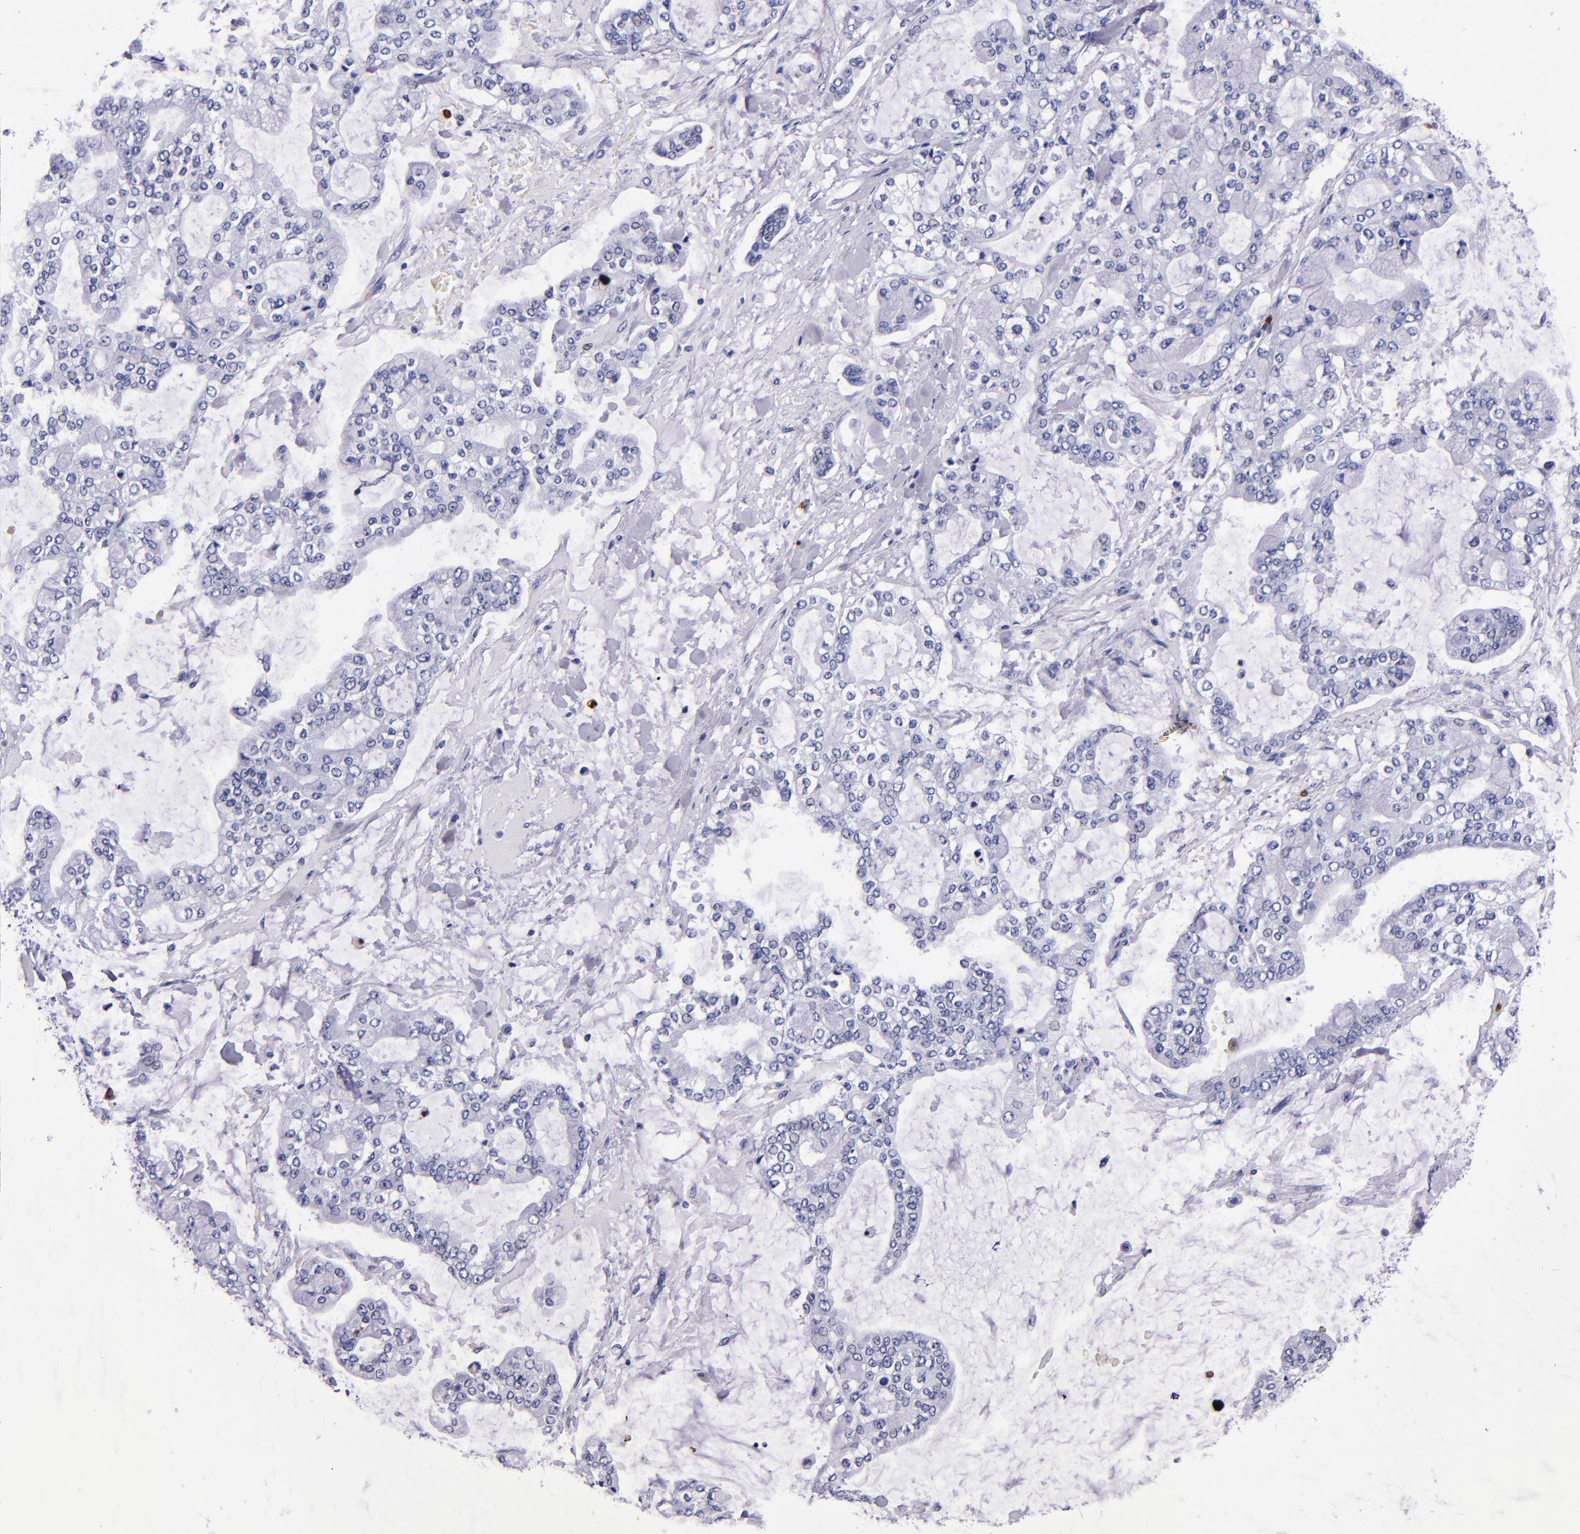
{"staining": {"intensity": "negative", "quantity": "none", "location": "none"}, "tissue": "stomach cancer", "cell_type": "Tumor cells", "image_type": "cancer", "snomed": [{"axis": "morphology", "description": "Normal tissue, NOS"}, {"axis": "morphology", "description": "Adenocarcinoma, NOS"}, {"axis": "topography", "description": "Stomach, upper"}, {"axis": "topography", "description": "Stomach"}], "caption": "This micrograph is of stomach cancer stained with IHC to label a protein in brown with the nuclei are counter-stained blue. There is no staining in tumor cells.", "gene": "S100A8", "patient": {"sex": "male", "age": 76}}